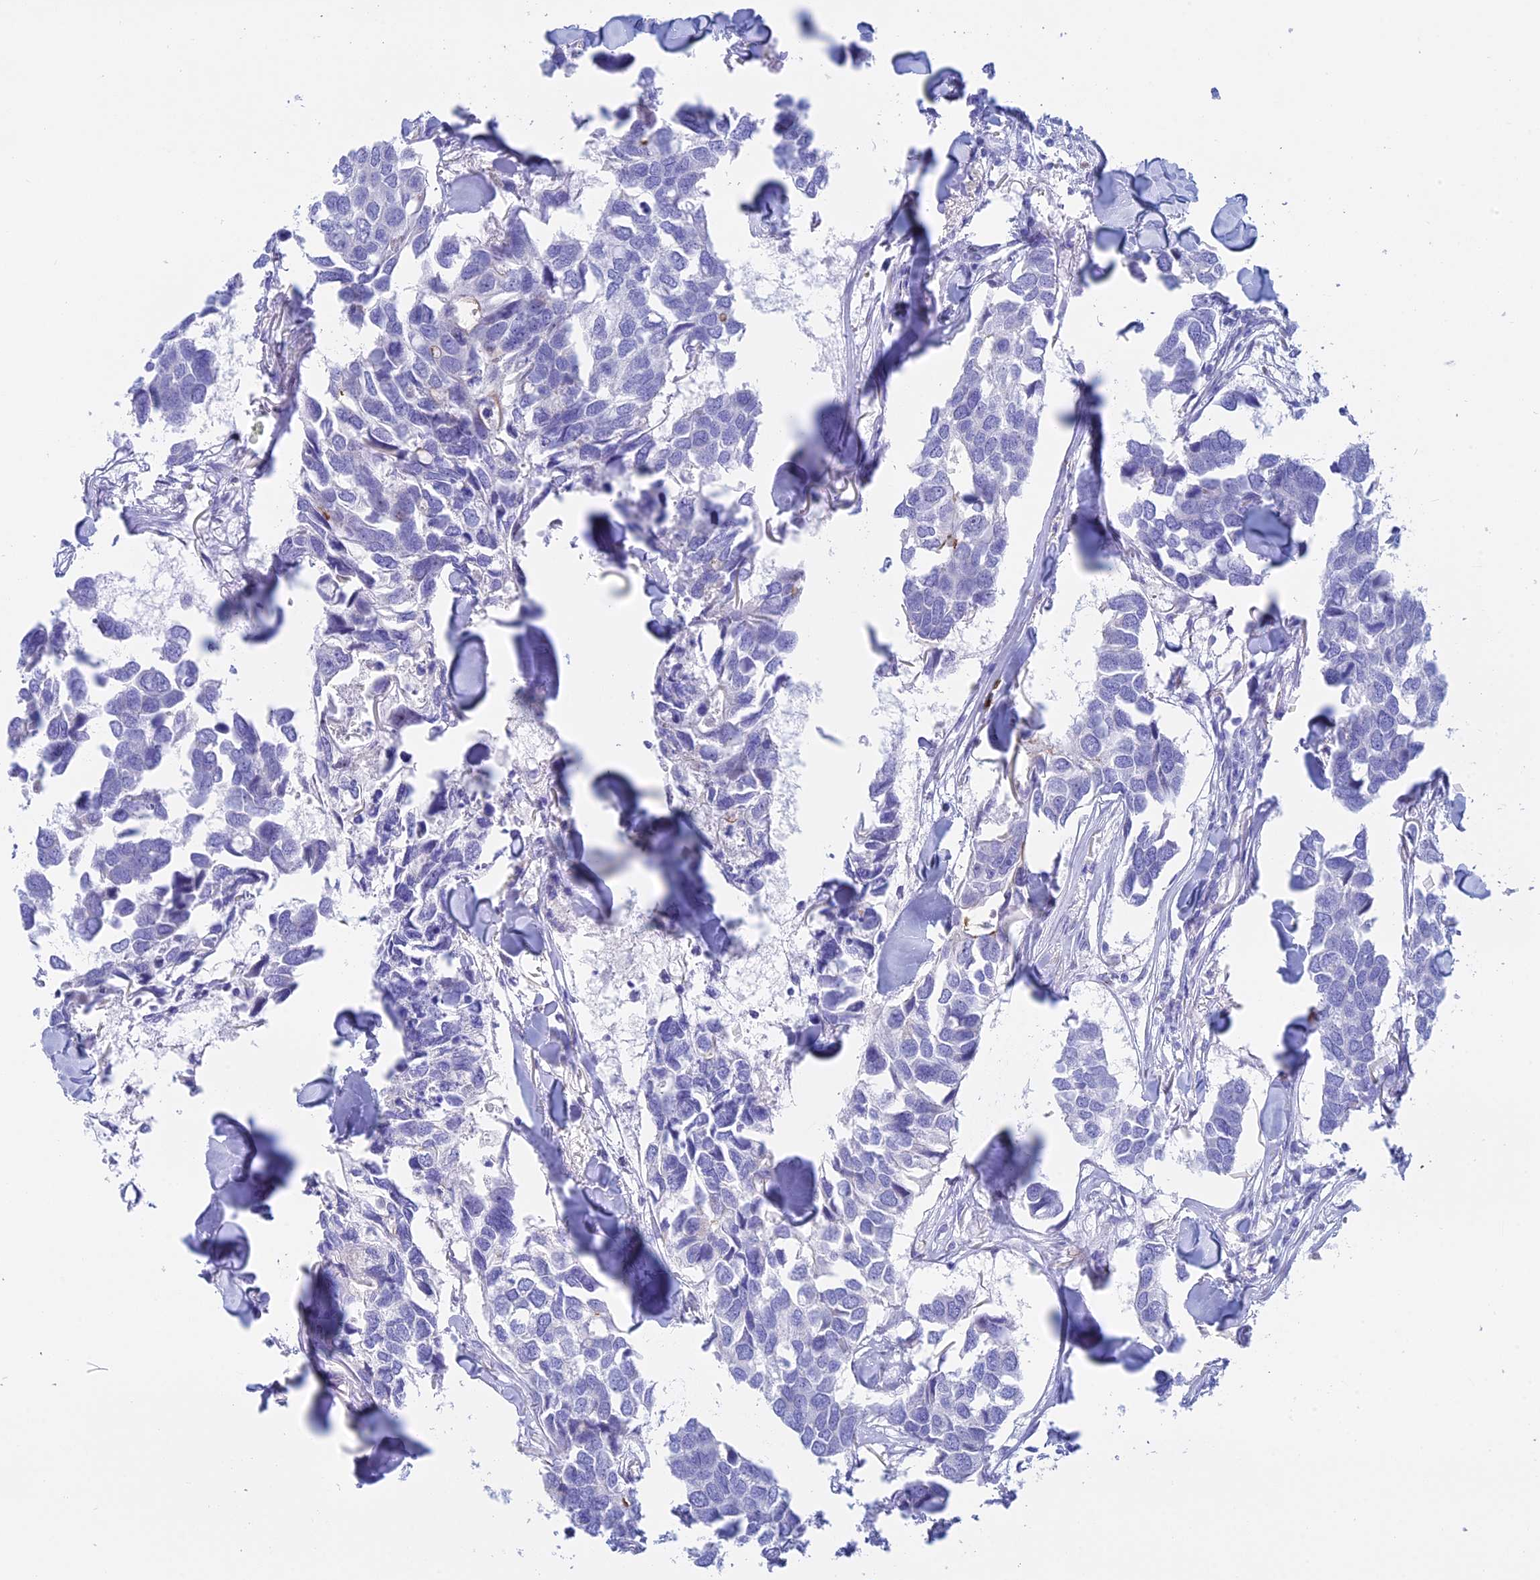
{"staining": {"intensity": "negative", "quantity": "none", "location": "none"}, "tissue": "breast cancer", "cell_type": "Tumor cells", "image_type": "cancer", "snomed": [{"axis": "morphology", "description": "Duct carcinoma"}, {"axis": "topography", "description": "Breast"}], "caption": "The photomicrograph demonstrates no staining of tumor cells in intraductal carcinoma (breast).", "gene": "ERICH4", "patient": {"sex": "female", "age": 83}}